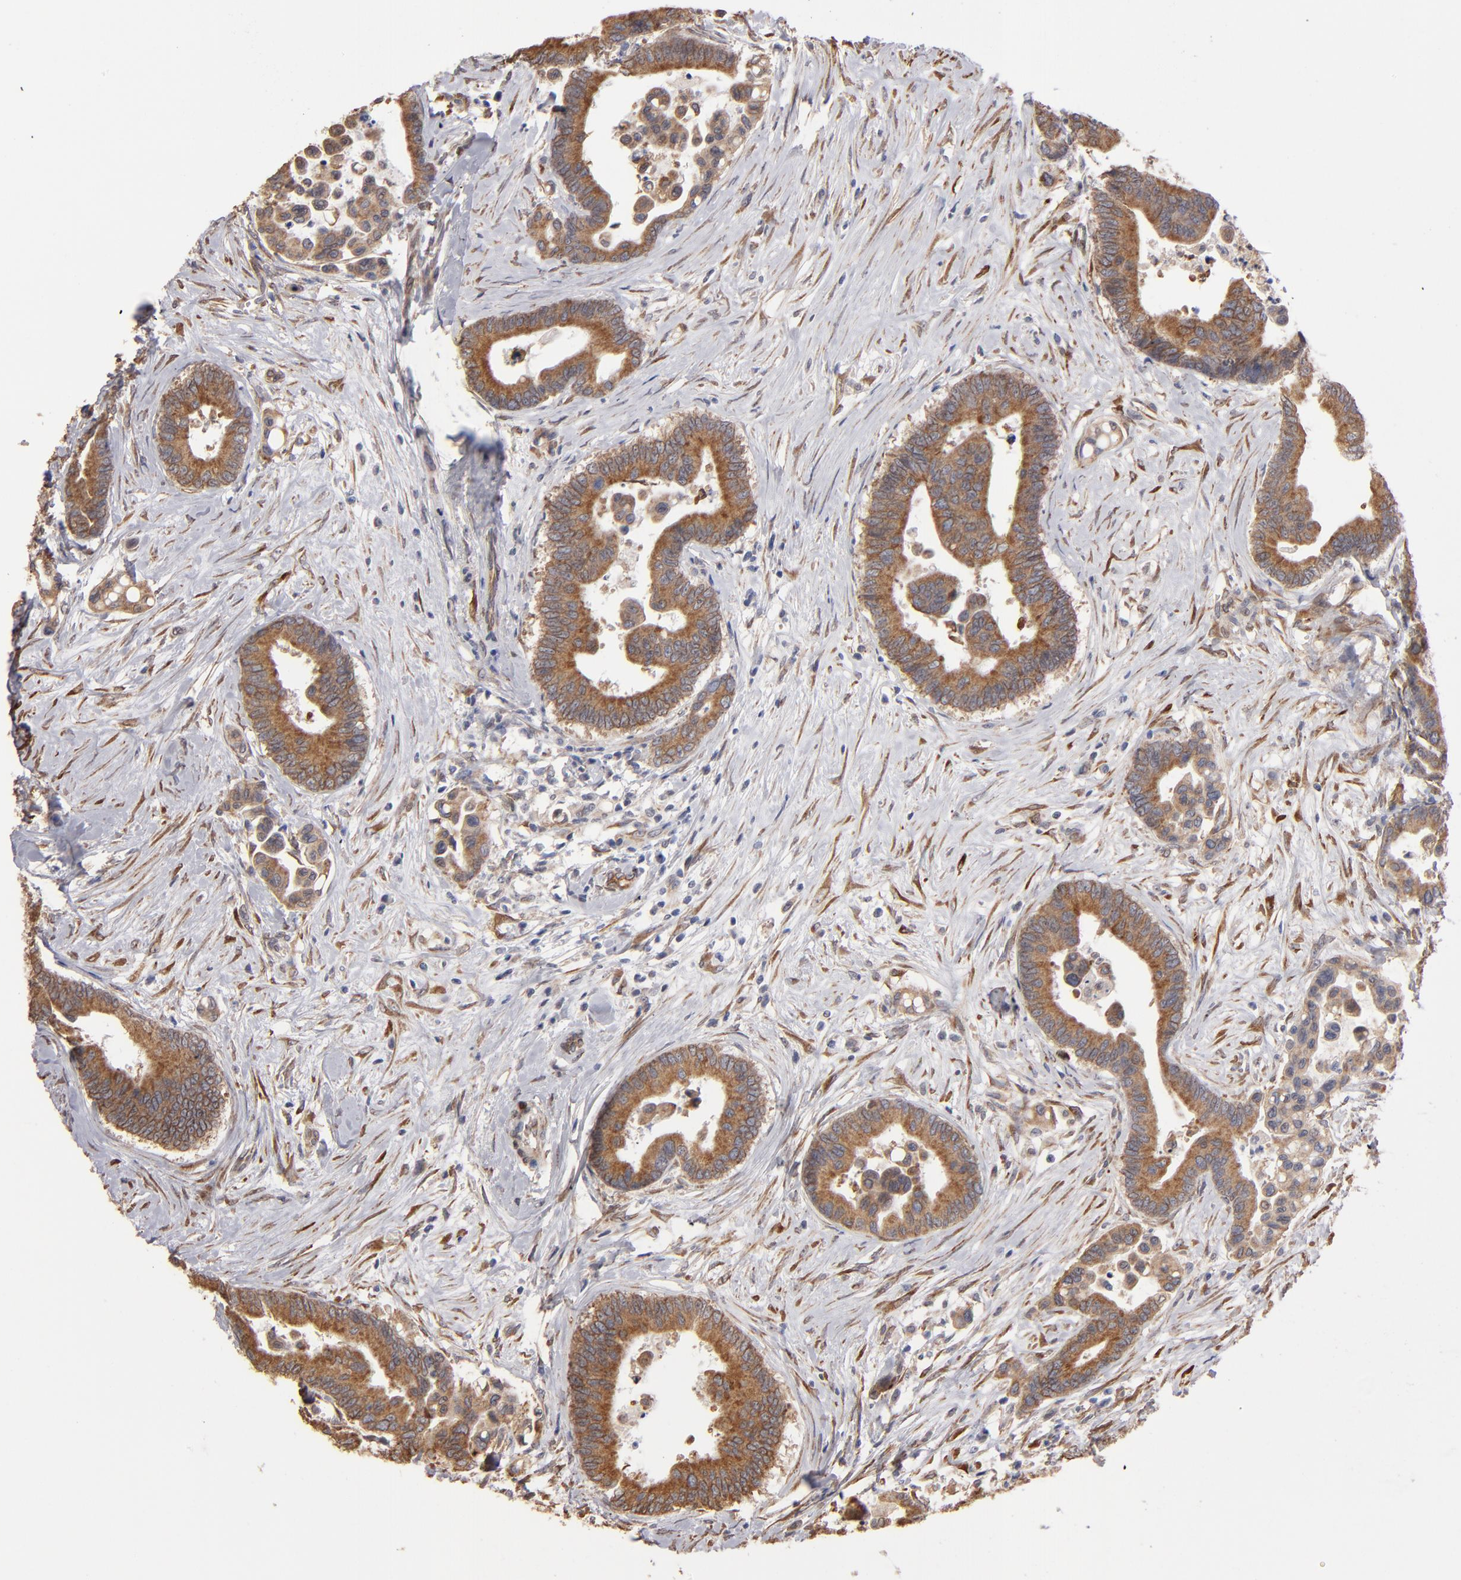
{"staining": {"intensity": "moderate", "quantity": "25%-75%", "location": "cytoplasmic/membranous"}, "tissue": "colorectal cancer", "cell_type": "Tumor cells", "image_type": "cancer", "snomed": [{"axis": "morphology", "description": "Adenocarcinoma, NOS"}, {"axis": "topography", "description": "Colon"}], "caption": "Immunohistochemical staining of human colorectal cancer (adenocarcinoma) displays medium levels of moderate cytoplasmic/membranous expression in approximately 25%-75% of tumor cells. (Stains: DAB in brown, nuclei in blue, Microscopy: brightfield microscopy at high magnification).", "gene": "PGRMC1", "patient": {"sex": "male", "age": 82}}